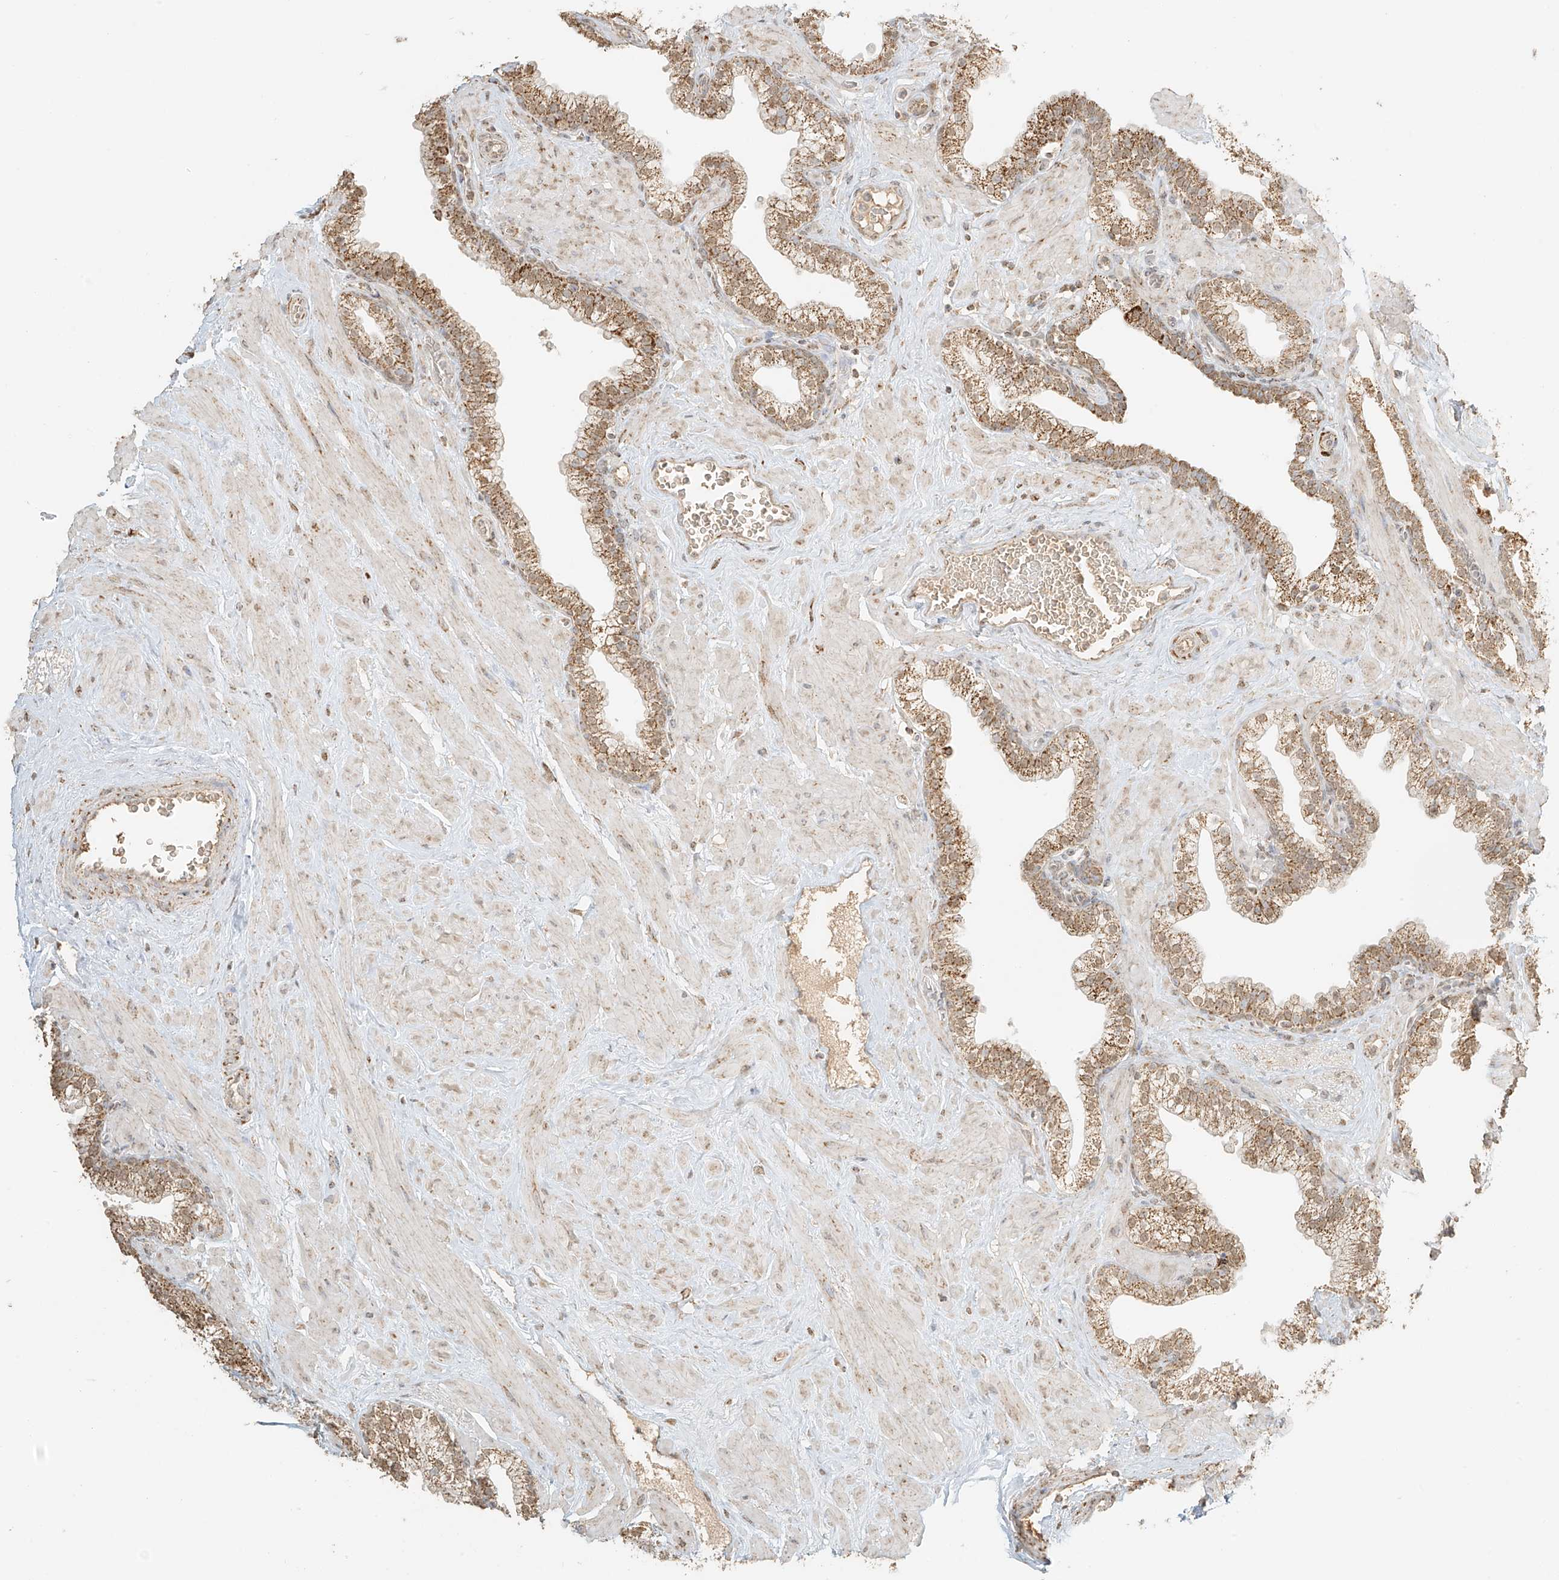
{"staining": {"intensity": "moderate", "quantity": ">75%", "location": "cytoplasmic/membranous"}, "tissue": "prostate", "cell_type": "Glandular cells", "image_type": "normal", "snomed": [{"axis": "morphology", "description": "Normal tissue, NOS"}, {"axis": "morphology", "description": "Urothelial carcinoma, Low grade"}, {"axis": "topography", "description": "Urinary bladder"}, {"axis": "topography", "description": "Prostate"}], "caption": "IHC staining of normal prostate, which displays medium levels of moderate cytoplasmic/membranous staining in approximately >75% of glandular cells indicating moderate cytoplasmic/membranous protein positivity. The staining was performed using DAB (brown) for protein detection and nuclei were counterstained in hematoxylin (blue).", "gene": "MIPEP", "patient": {"sex": "male", "age": 60}}